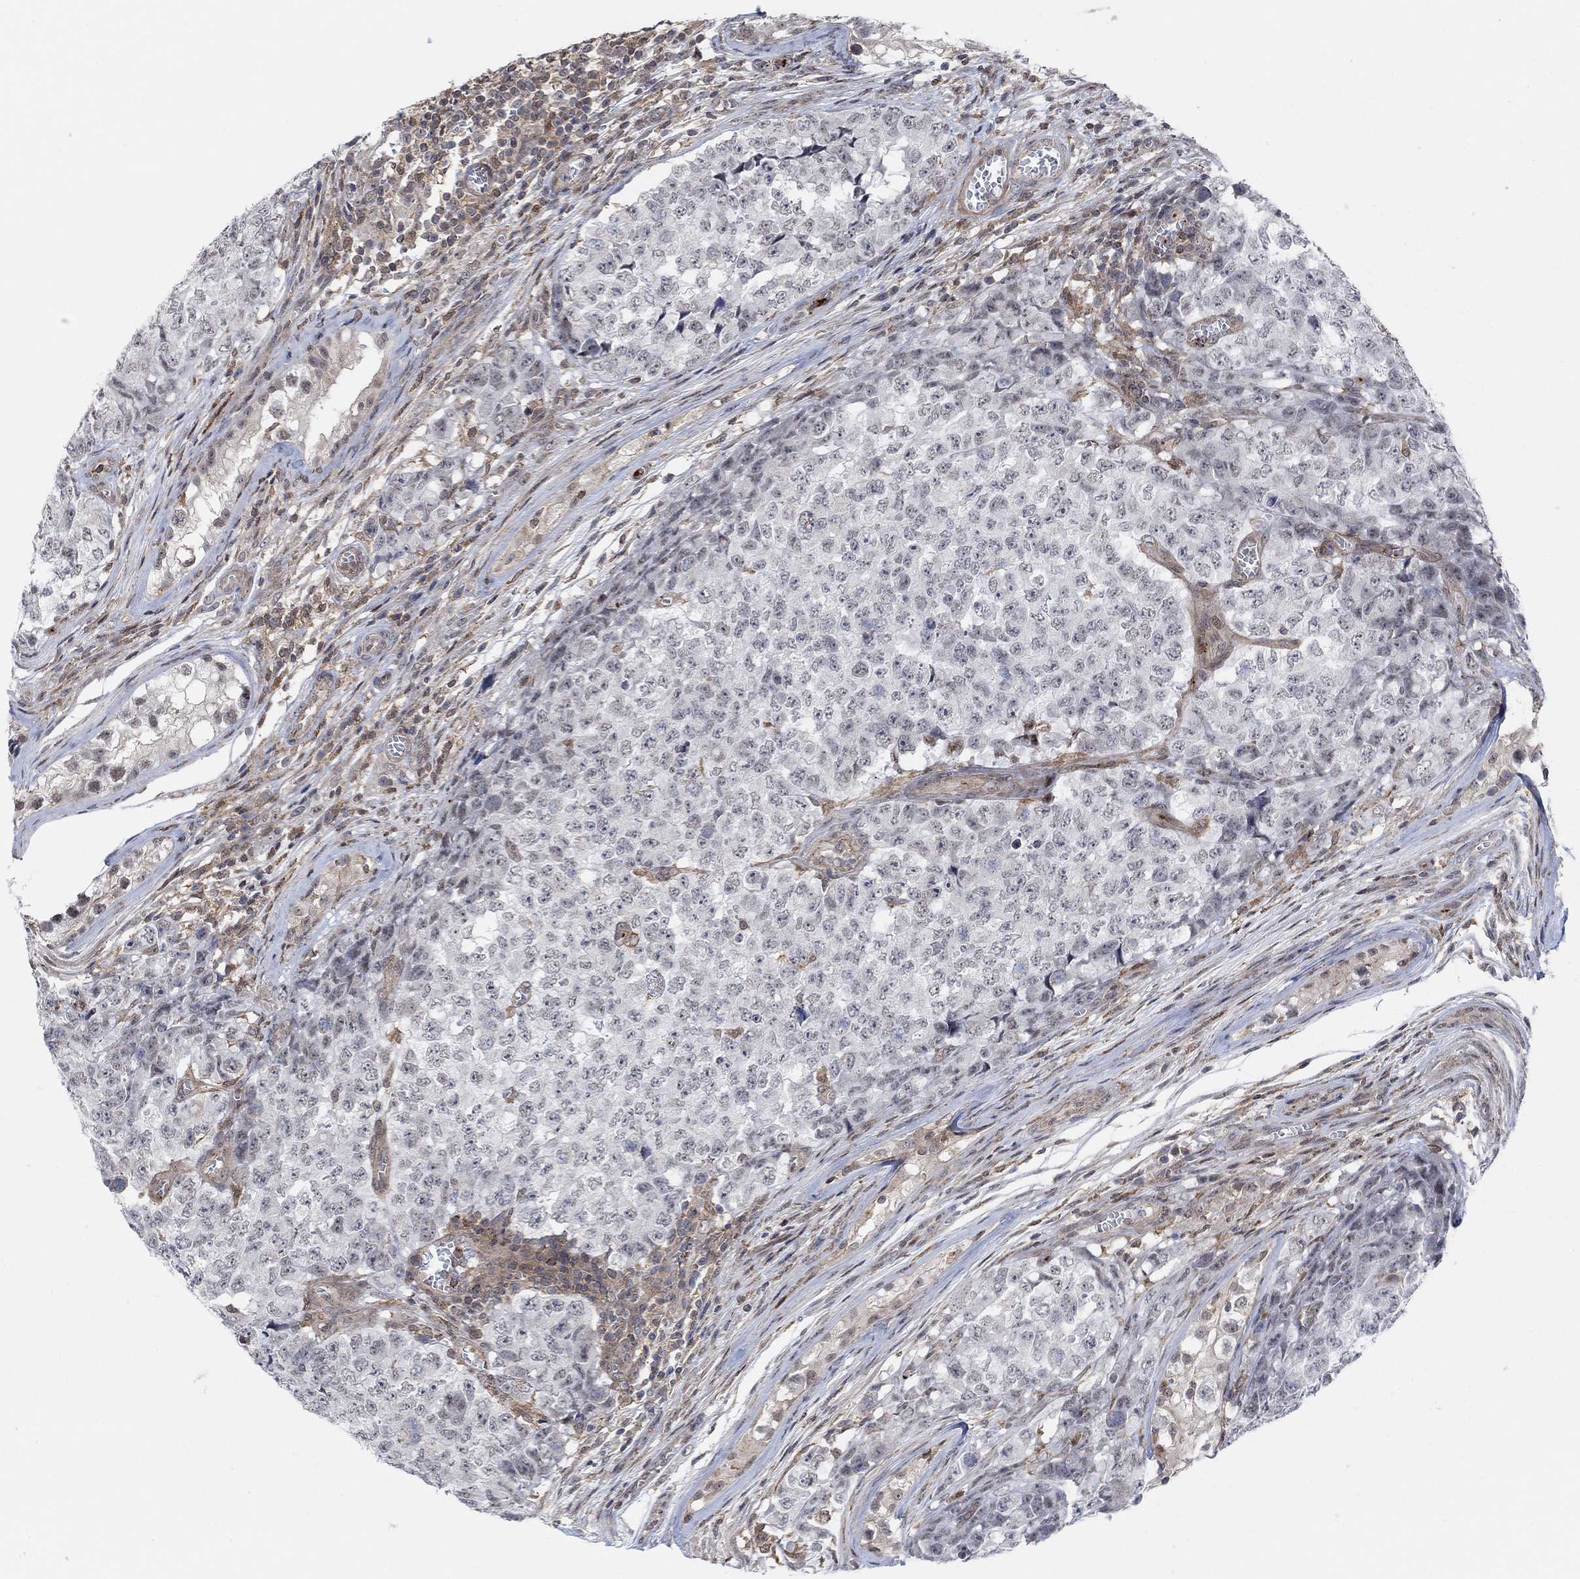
{"staining": {"intensity": "negative", "quantity": "none", "location": "none"}, "tissue": "testis cancer", "cell_type": "Tumor cells", "image_type": "cancer", "snomed": [{"axis": "morphology", "description": "Carcinoma, Embryonal, NOS"}, {"axis": "topography", "description": "Testis"}], "caption": "There is no significant positivity in tumor cells of testis embryonal carcinoma. Brightfield microscopy of immunohistochemistry stained with DAB (3,3'-diaminobenzidine) (brown) and hematoxylin (blue), captured at high magnification.", "gene": "PWWP2B", "patient": {"sex": "male", "age": 23}}